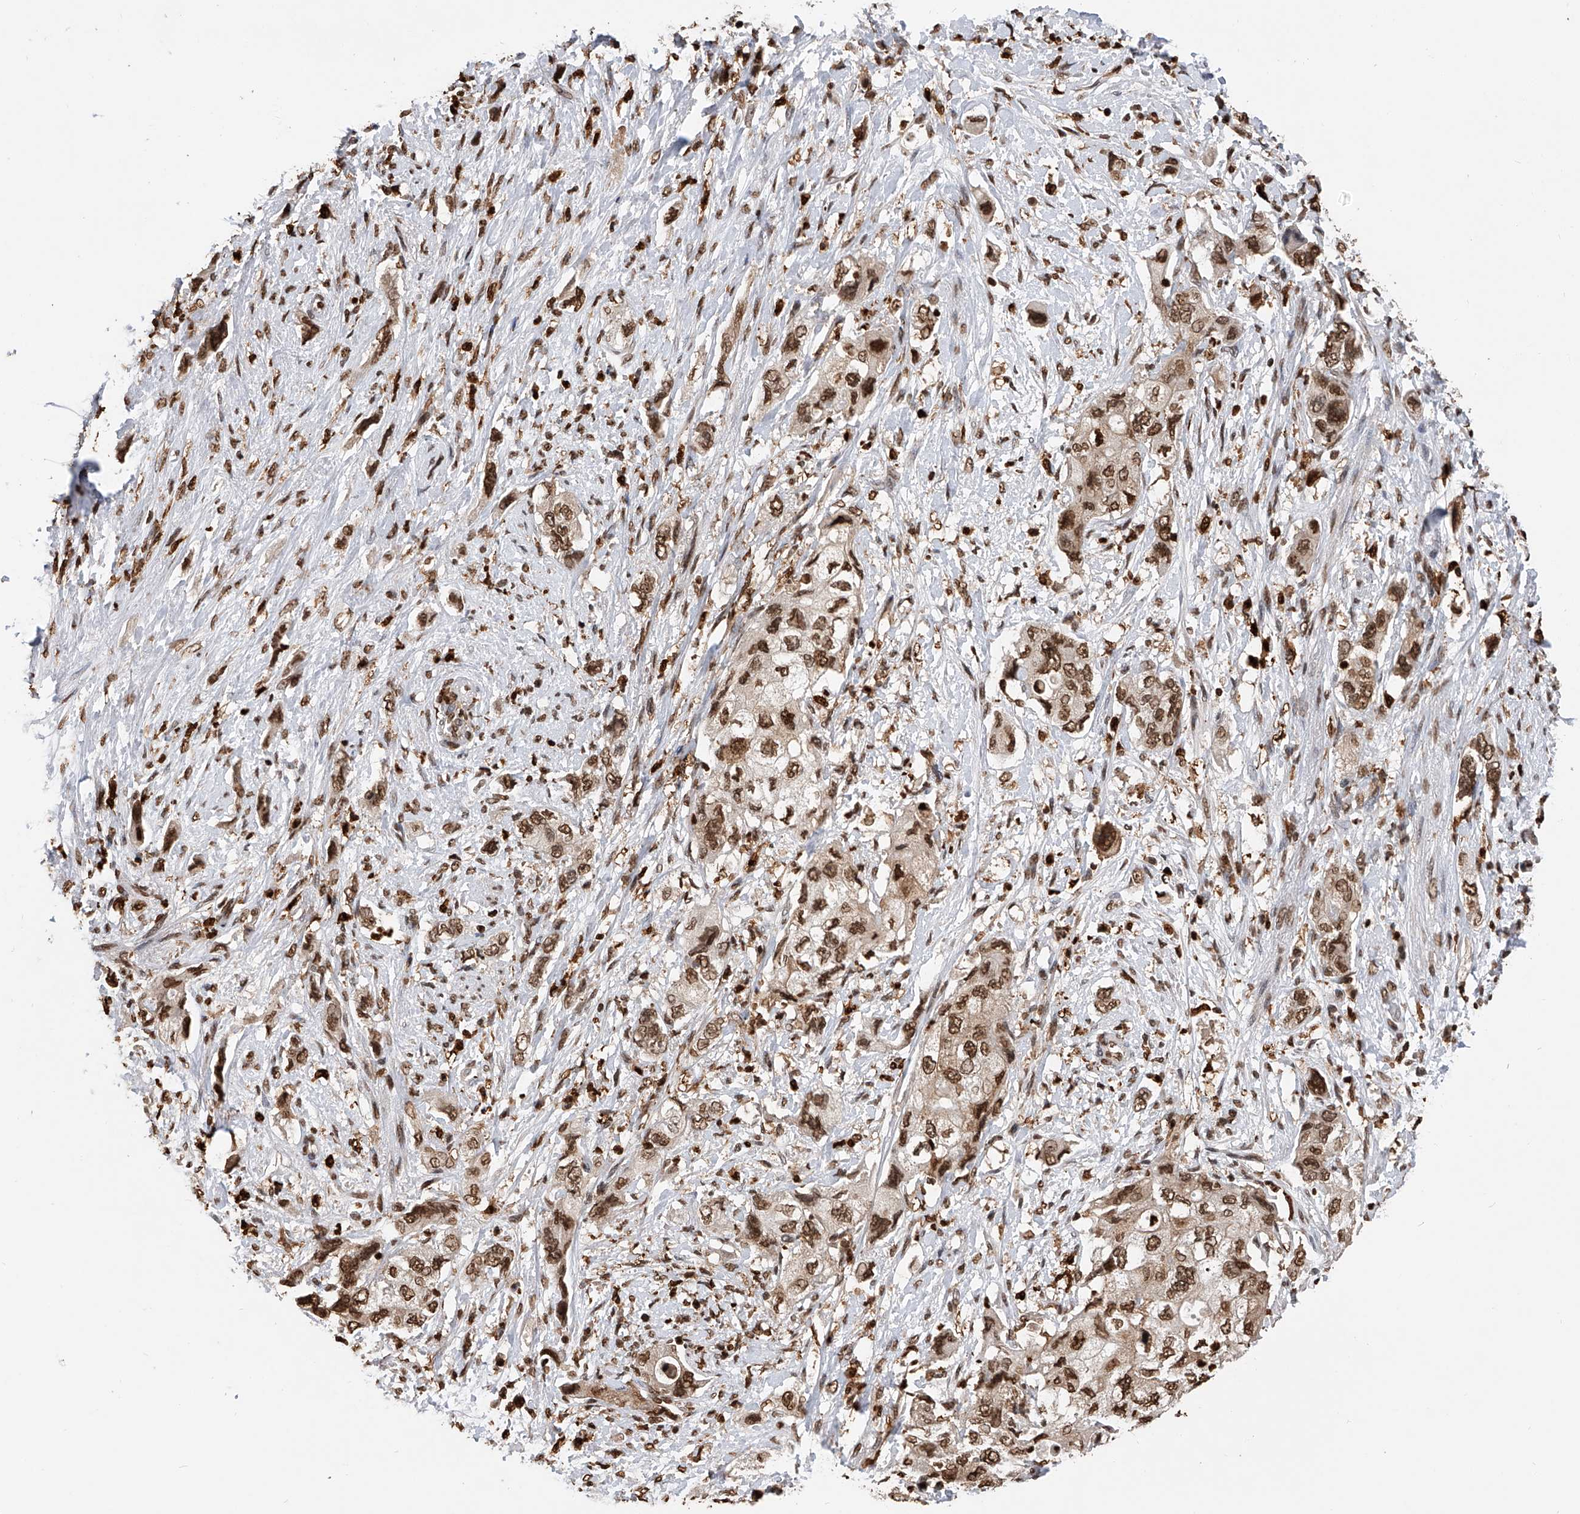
{"staining": {"intensity": "moderate", "quantity": ">75%", "location": "nuclear"}, "tissue": "pancreatic cancer", "cell_type": "Tumor cells", "image_type": "cancer", "snomed": [{"axis": "morphology", "description": "Adenocarcinoma, NOS"}, {"axis": "topography", "description": "Pancreas"}], "caption": "Moderate nuclear protein expression is present in approximately >75% of tumor cells in adenocarcinoma (pancreatic).", "gene": "CFAP410", "patient": {"sex": "female", "age": 73}}